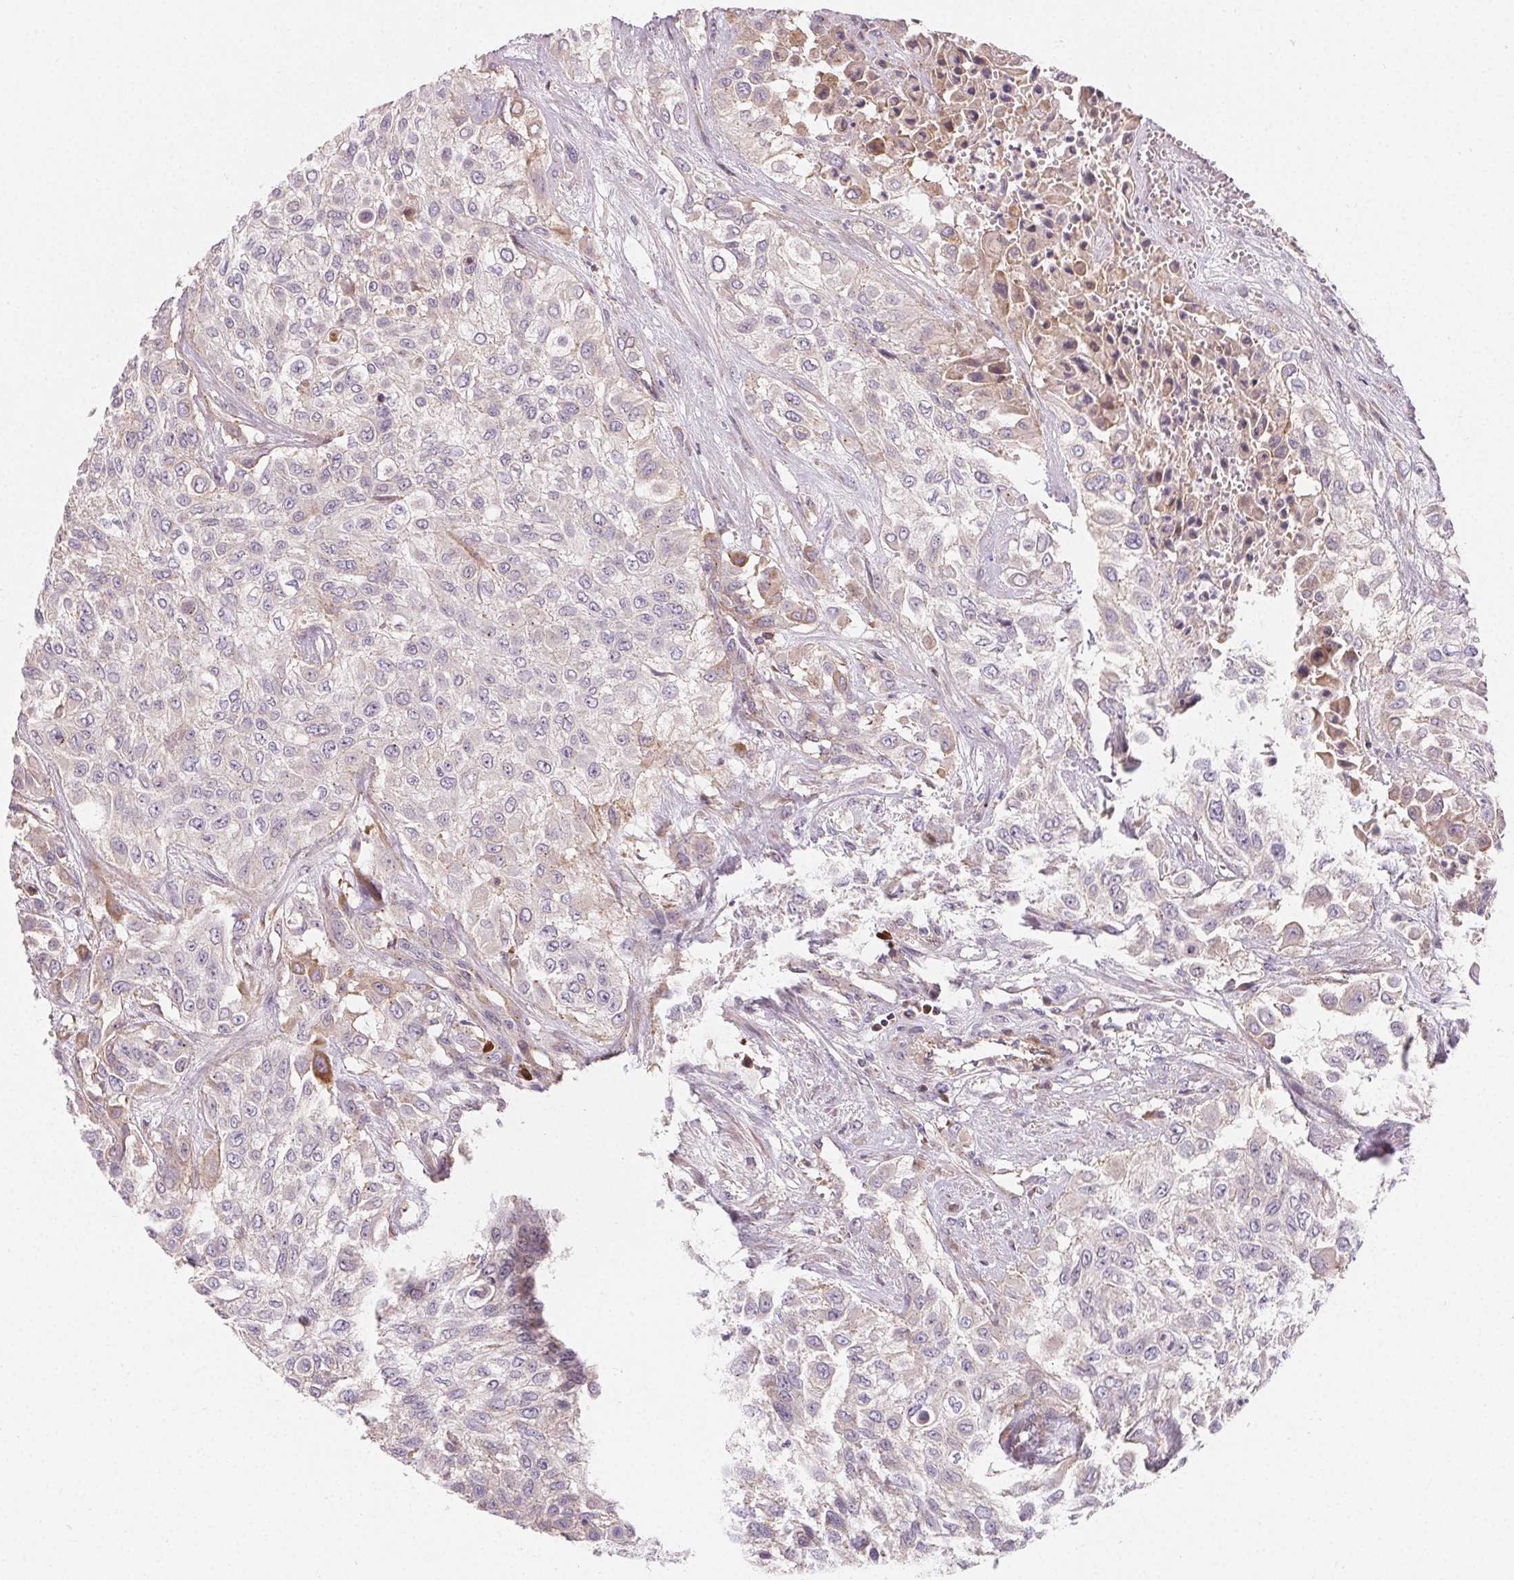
{"staining": {"intensity": "negative", "quantity": "none", "location": "none"}, "tissue": "urothelial cancer", "cell_type": "Tumor cells", "image_type": "cancer", "snomed": [{"axis": "morphology", "description": "Urothelial carcinoma, High grade"}, {"axis": "topography", "description": "Urinary bladder"}], "caption": "DAB (3,3'-diaminobenzidine) immunohistochemical staining of human urothelial cancer reveals no significant staining in tumor cells.", "gene": "APLP1", "patient": {"sex": "male", "age": 57}}